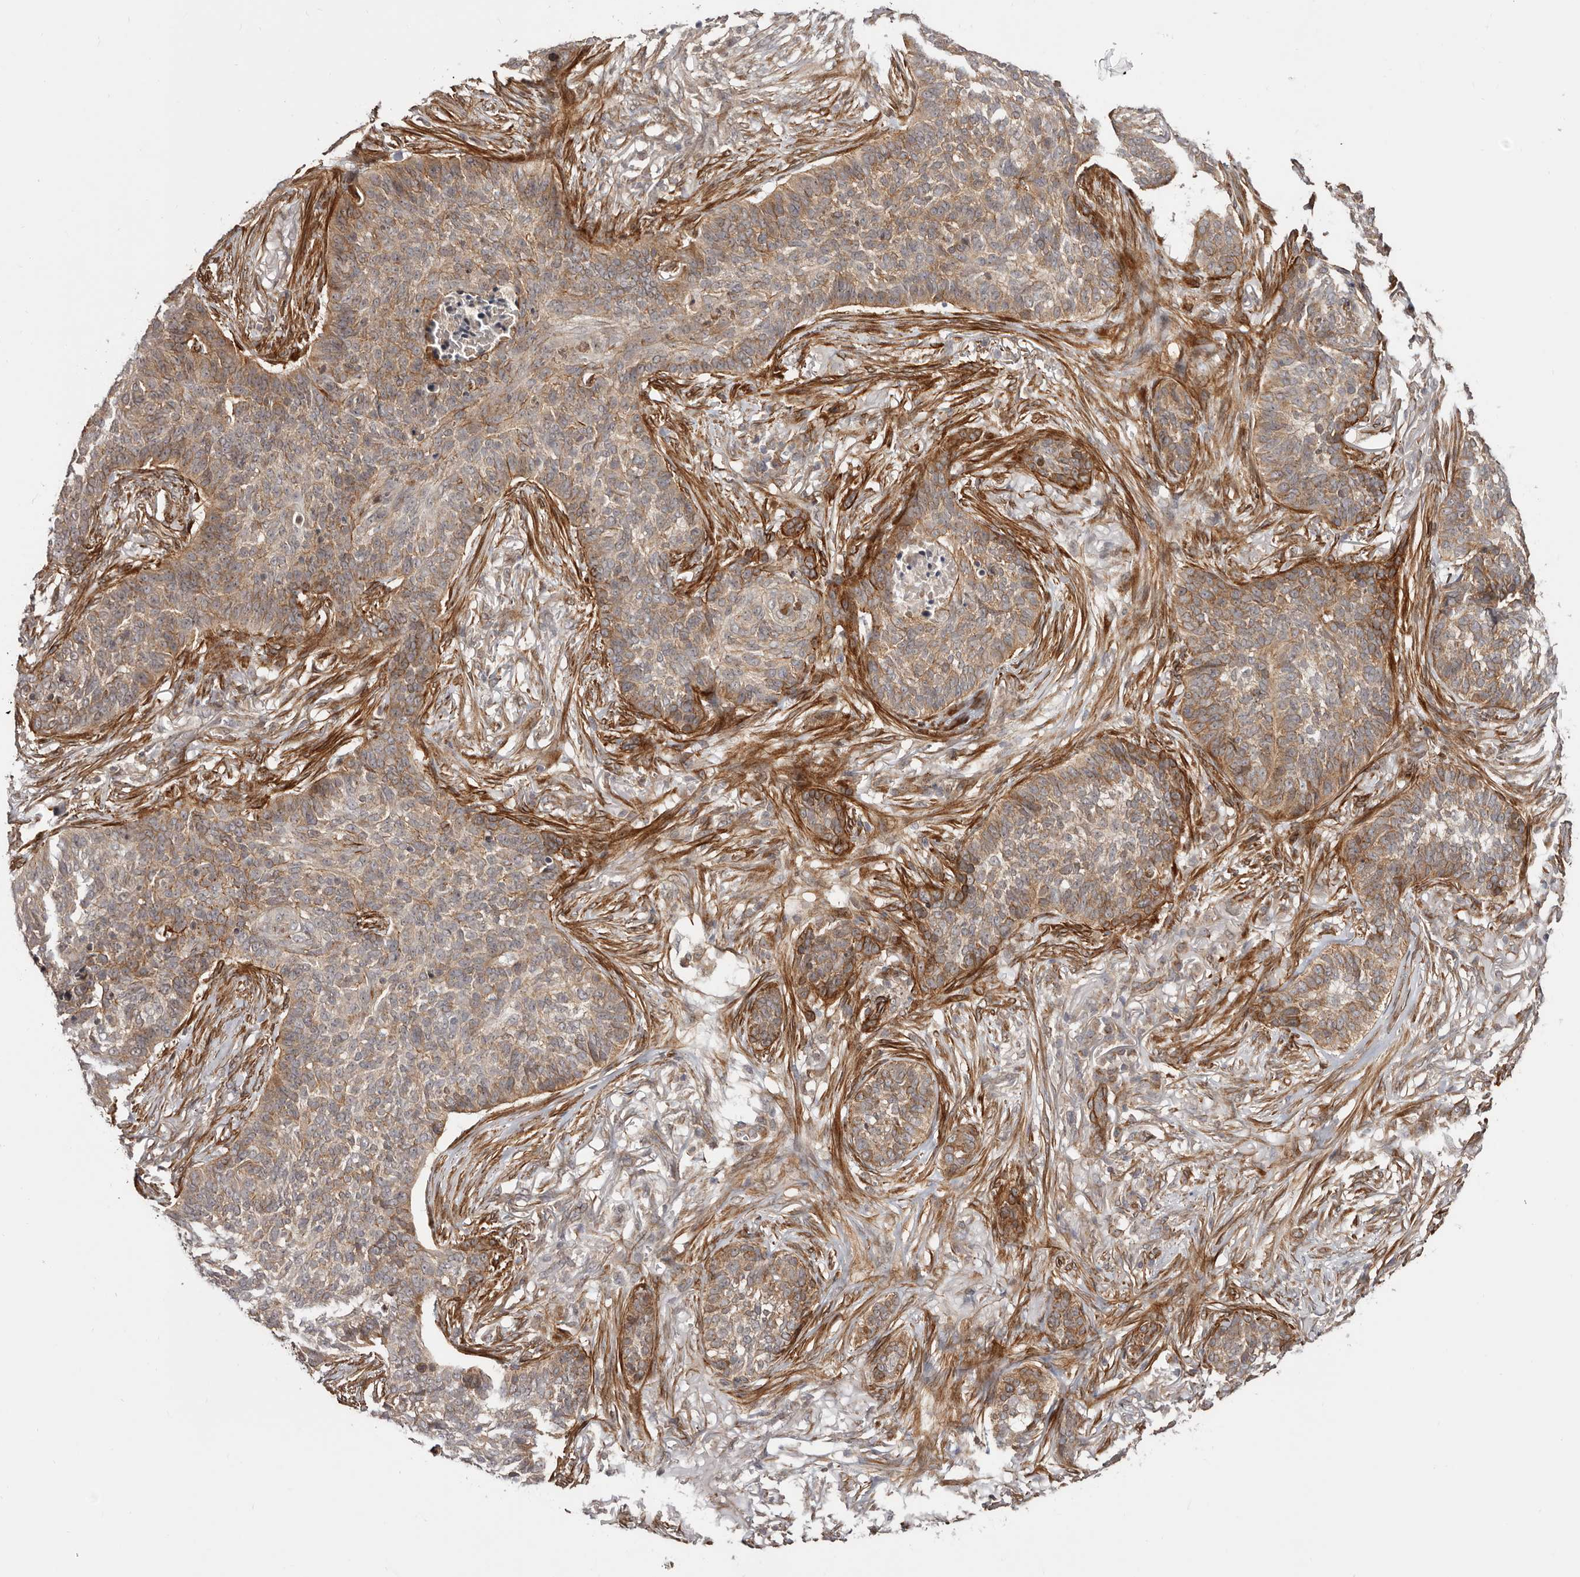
{"staining": {"intensity": "moderate", "quantity": ">75%", "location": "cytoplasmic/membranous"}, "tissue": "skin cancer", "cell_type": "Tumor cells", "image_type": "cancer", "snomed": [{"axis": "morphology", "description": "Basal cell carcinoma"}, {"axis": "topography", "description": "Skin"}], "caption": "Basal cell carcinoma (skin) stained with a protein marker shows moderate staining in tumor cells.", "gene": "MICAL2", "patient": {"sex": "male", "age": 85}}